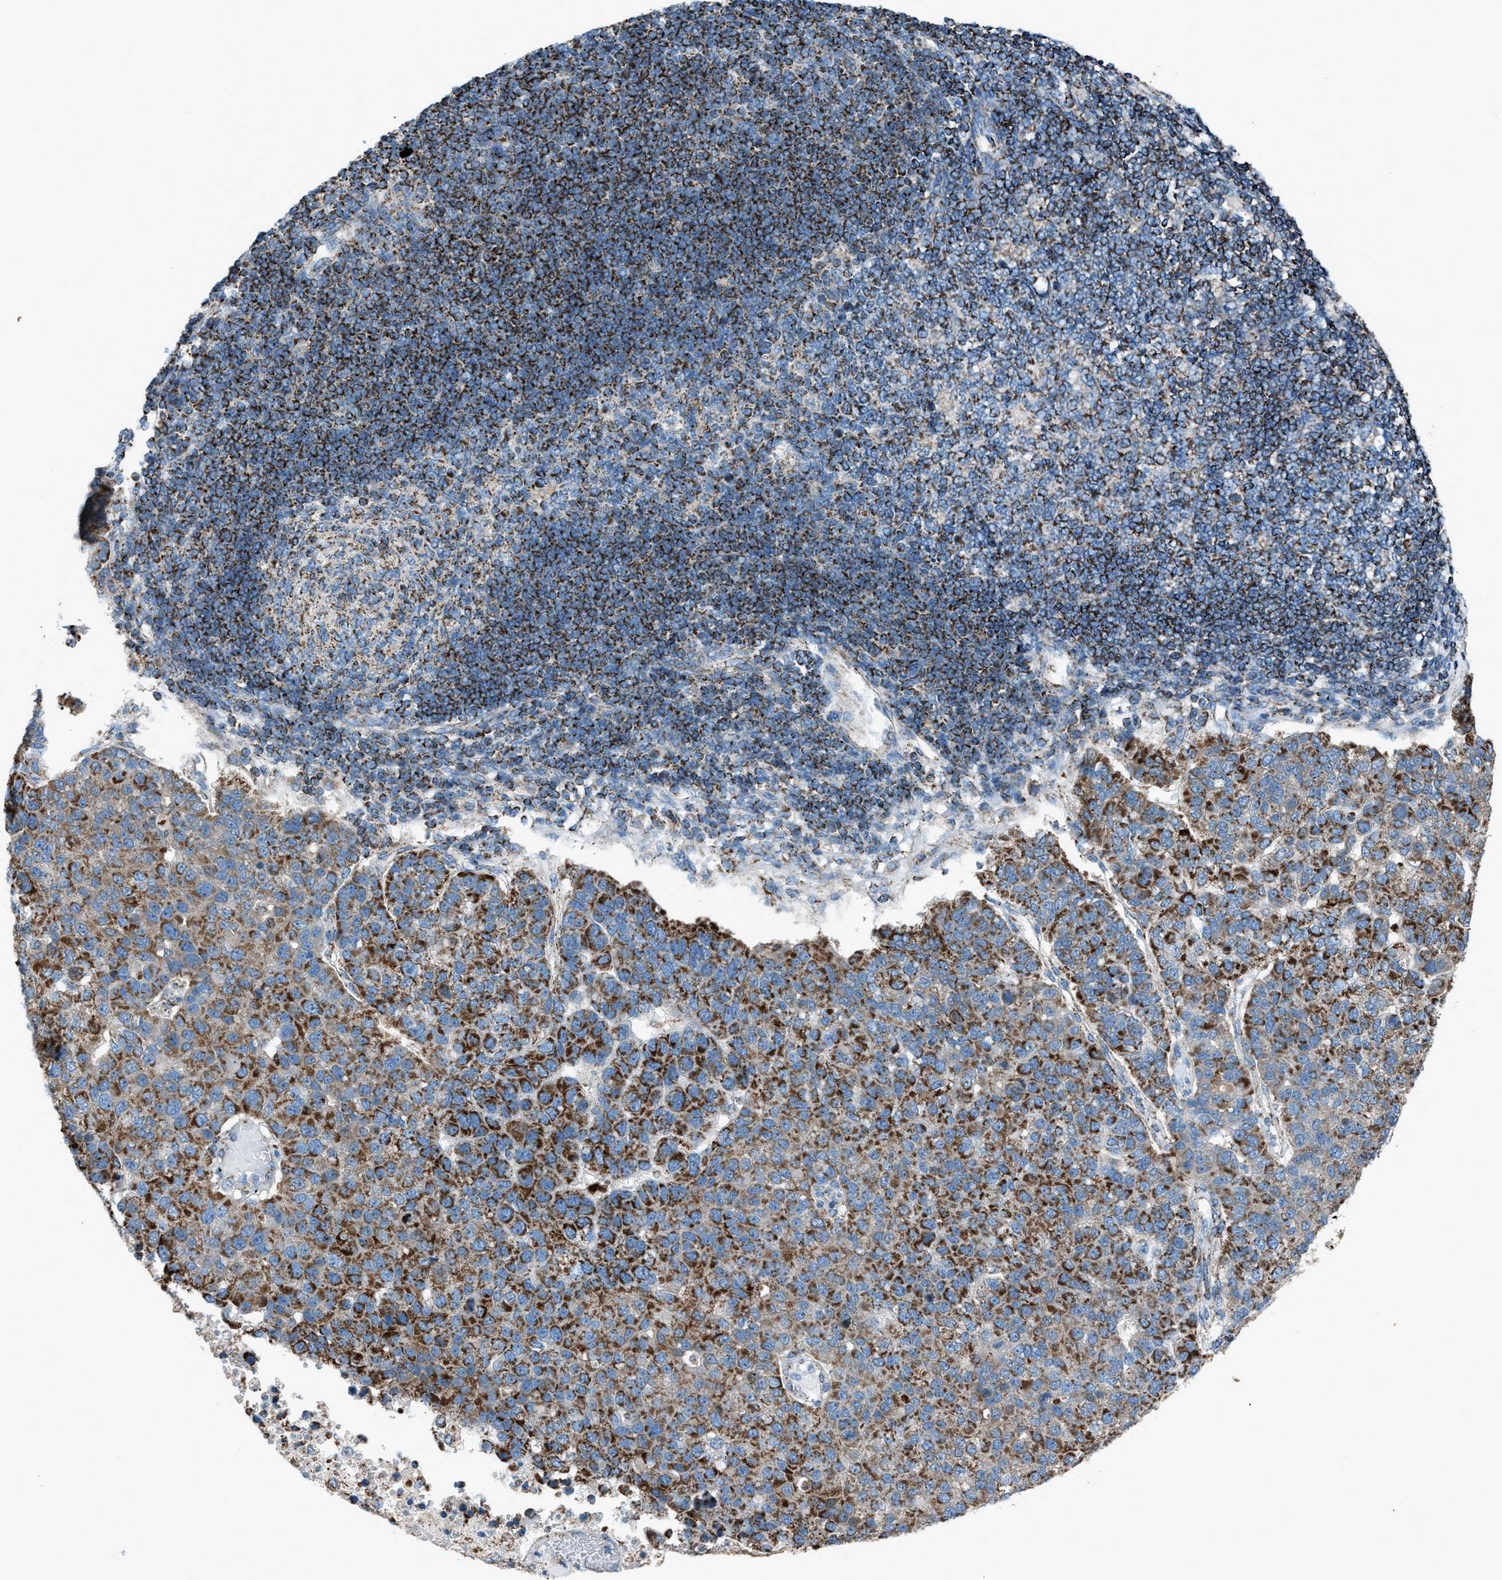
{"staining": {"intensity": "strong", "quantity": ">75%", "location": "cytoplasmic/membranous"}, "tissue": "pancreatic cancer", "cell_type": "Tumor cells", "image_type": "cancer", "snomed": [{"axis": "morphology", "description": "Adenocarcinoma, NOS"}, {"axis": "topography", "description": "Pancreas"}], "caption": "Pancreatic adenocarcinoma tissue shows strong cytoplasmic/membranous staining in about >75% of tumor cells, visualized by immunohistochemistry. Using DAB (3,3'-diaminobenzidine) (brown) and hematoxylin (blue) stains, captured at high magnification using brightfield microscopy.", "gene": "MDH2", "patient": {"sex": "female", "age": 61}}